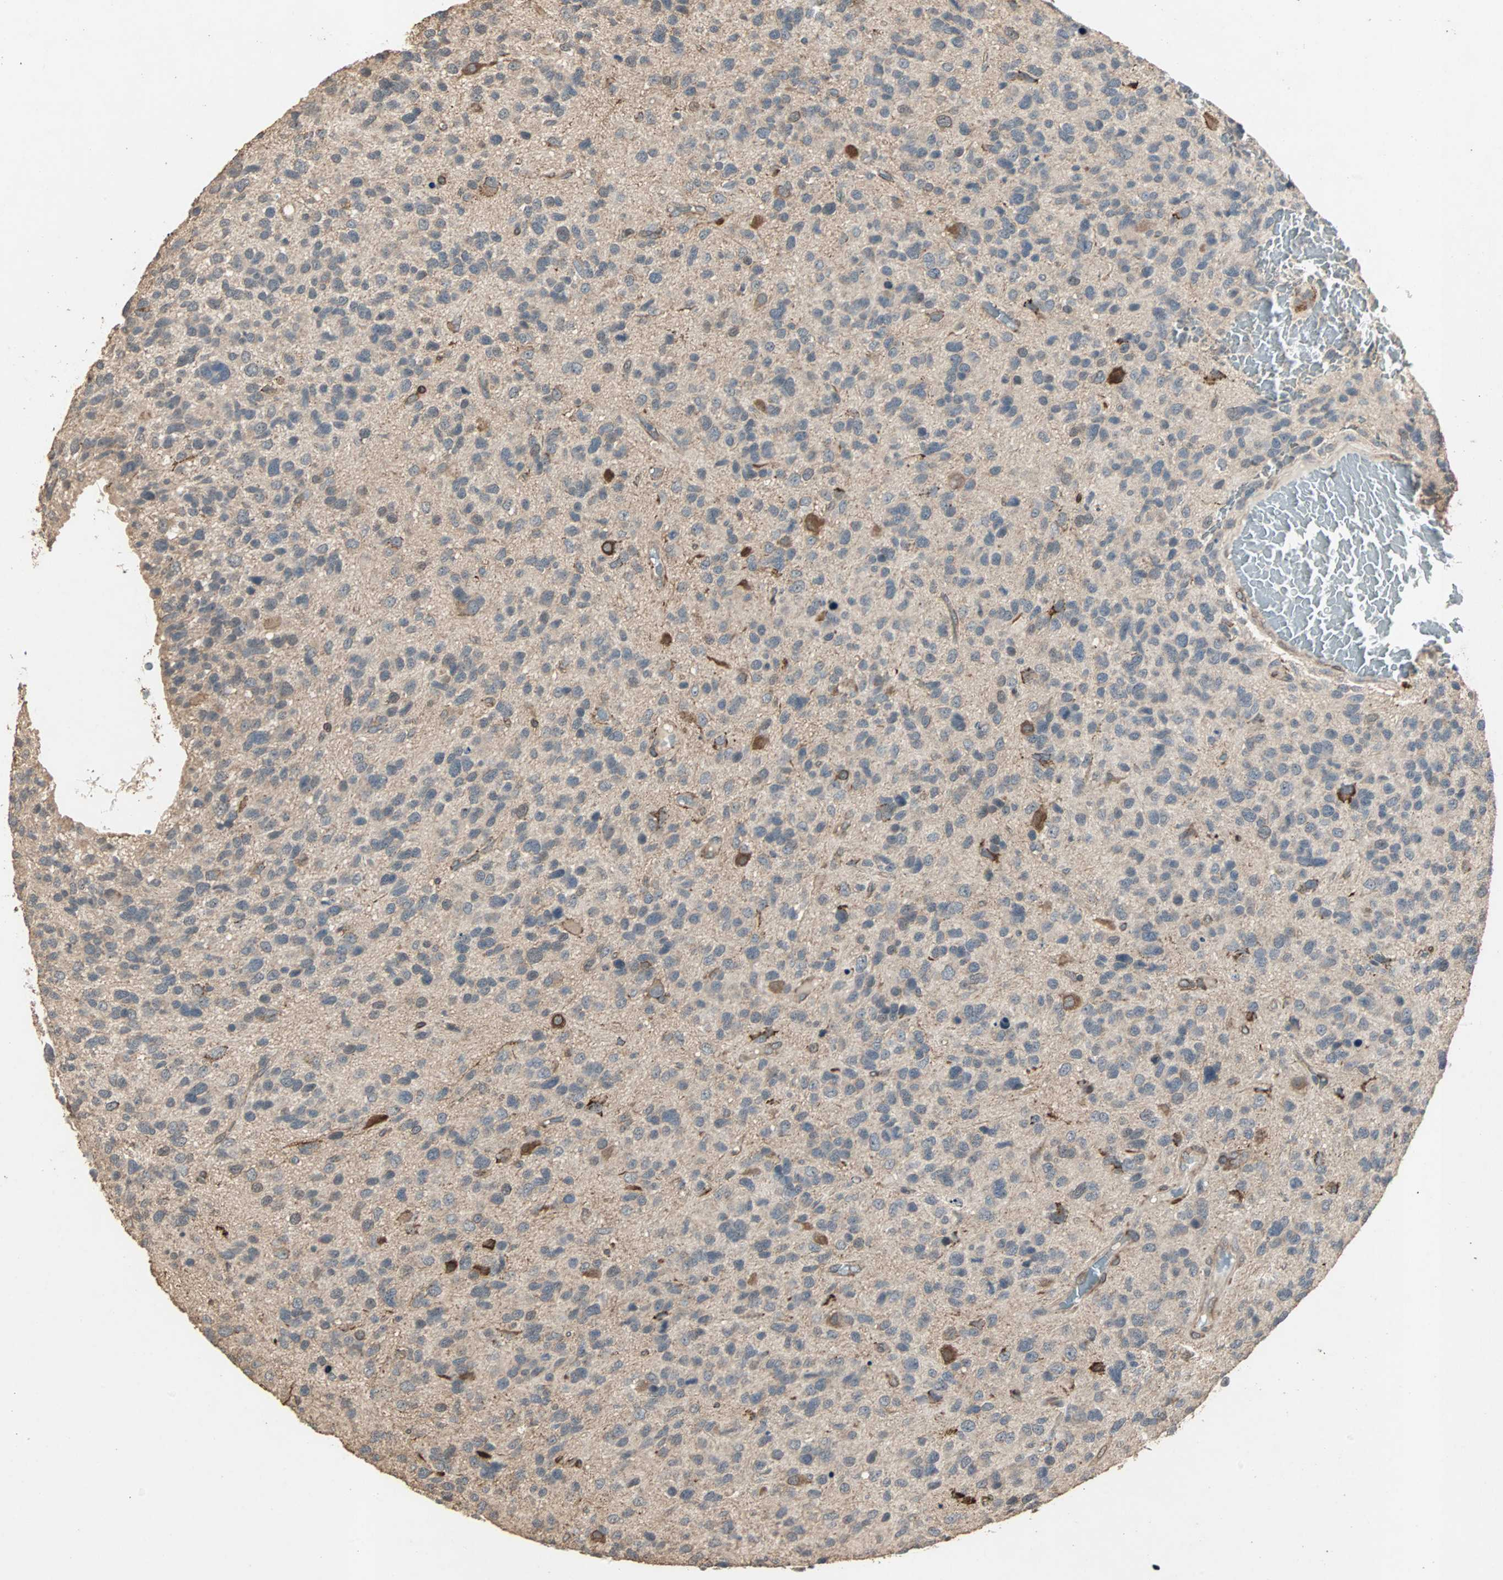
{"staining": {"intensity": "moderate", "quantity": "<25%", "location": "cytoplasmic/membranous"}, "tissue": "glioma", "cell_type": "Tumor cells", "image_type": "cancer", "snomed": [{"axis": "morphology", "description": "Glioma, malignant, High grade"}, {"axis": "topography", "description": "Brain"}], "caption": "Brown immunohistochemical staining in glioma shows moderate cytoplasmic/membranous expression in approximately <25% of tumor cells.", "gene": "TRPV4", "patient": {"sex": "female", "age": 58}}